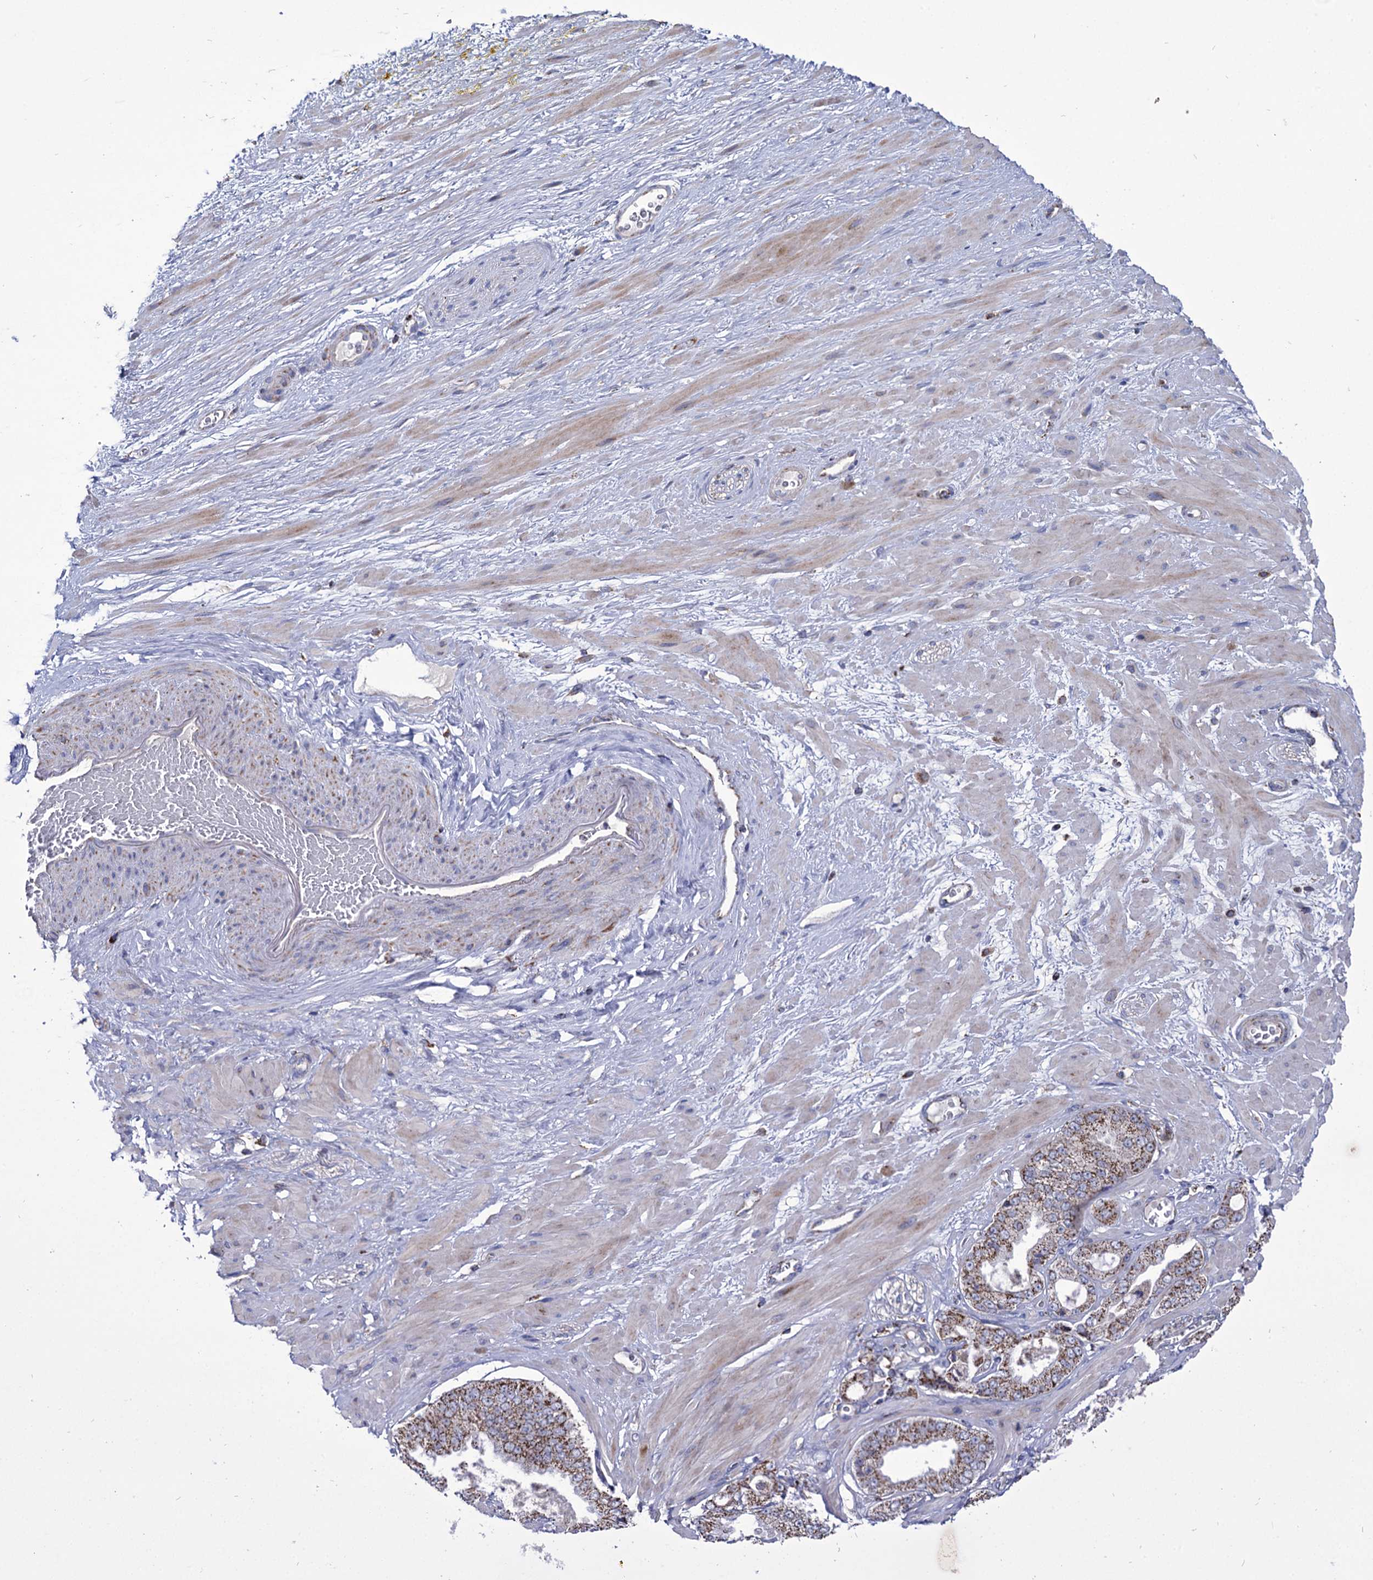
{"staining": {"intensity": "negative", "quantity": "none", "location": "none"}, "tissue": "adipose tissue", "cell_type": "Adipocytes", "image_type": "normal", "snomed": [{"axis": "morphology", "description": "Normal tissue, NOS"}, {"axis": "morphology", "description": "Adenocarcinoma, Low grade"}, {"axis": "topography", "description": "Prostate"}, {"axis": "topography", "description": "Peripheral nerve tissue"}], "caption": "Adipocytes show no significant protein staining in benign adipose tissue. (Immunohistochemistry, brightfield microscopy, high magnification).", "gene": "ABHD10", "patient": {"sex": "male", "age": 63}}